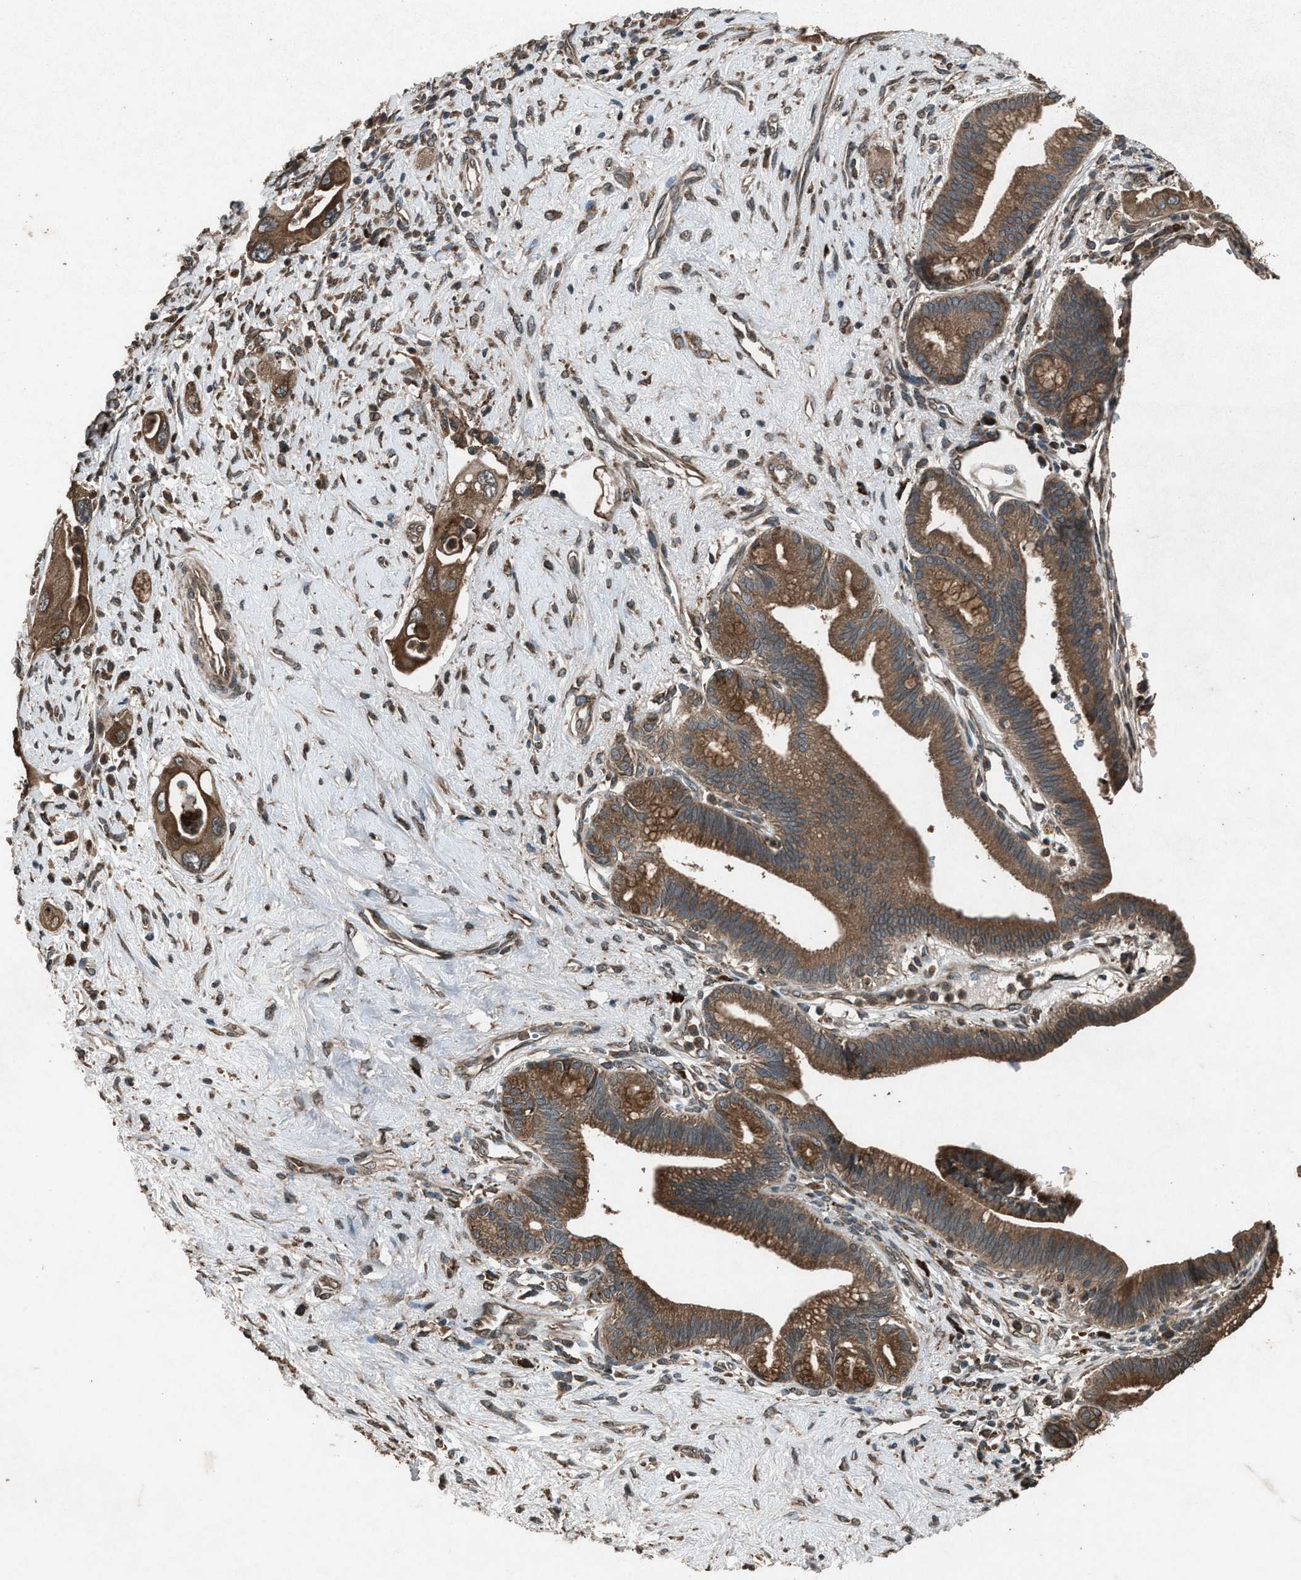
{"staining": {"intensity": "moderate", "quantity": ">75%", "location": "cytoplasmic/membranous"}, "tissue": "pancreatic cancer", "cell_type": "Tumor cells", "image_type": "cancer", "snomed": [{"axis": "morphology", "description": "Adenocarcinoma, NOS"}, {"axis": "topography", "description": "Pancreas"}], "caption": "Pancreatic cancer (adenocarcinoma) stained with a brown dye demonstrates moderate cytoplasmic/membranous positive staining in about >75% of tumor cells.", "gene": "CALR", "patient": {"sex": "male", "age": 59}}